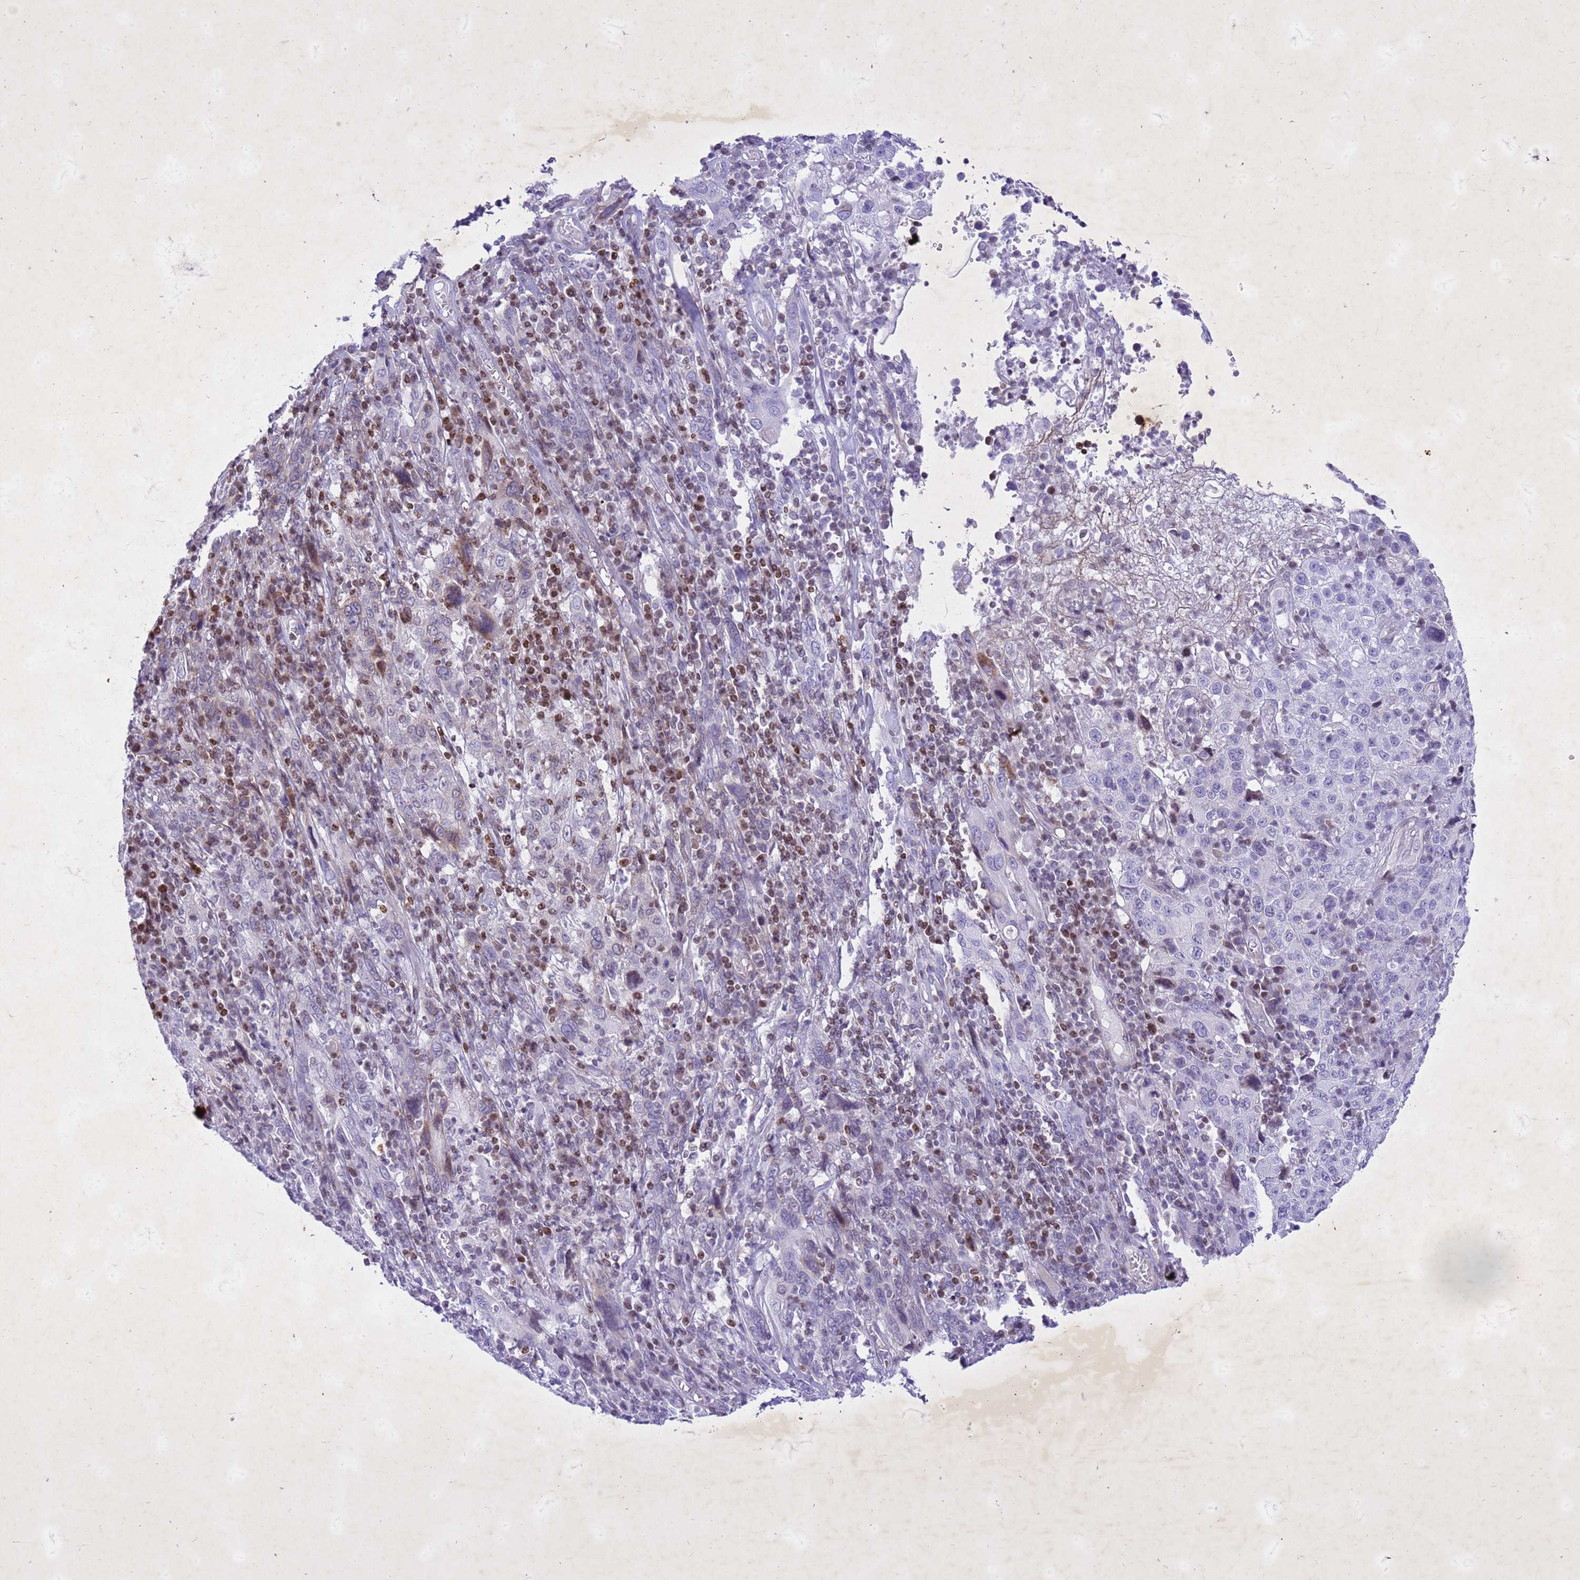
{"staining": {"intensity": "negative", "quantity": "none", "location": "none"}, "tissue": "cervical cancer", "cell_type": "Tumor cells", "image_type": "cancer", "snomed": [{"axis": "morphology", "description": "Squamous cell carcinoma, NOS"}, {"axis": "topography", "description": "Cervix"}], "caption": "Tumor cells show no significant protein expression in cervical cancer.", "gene": "COPS9", "patient": {"sex": "female", "age": 46}}